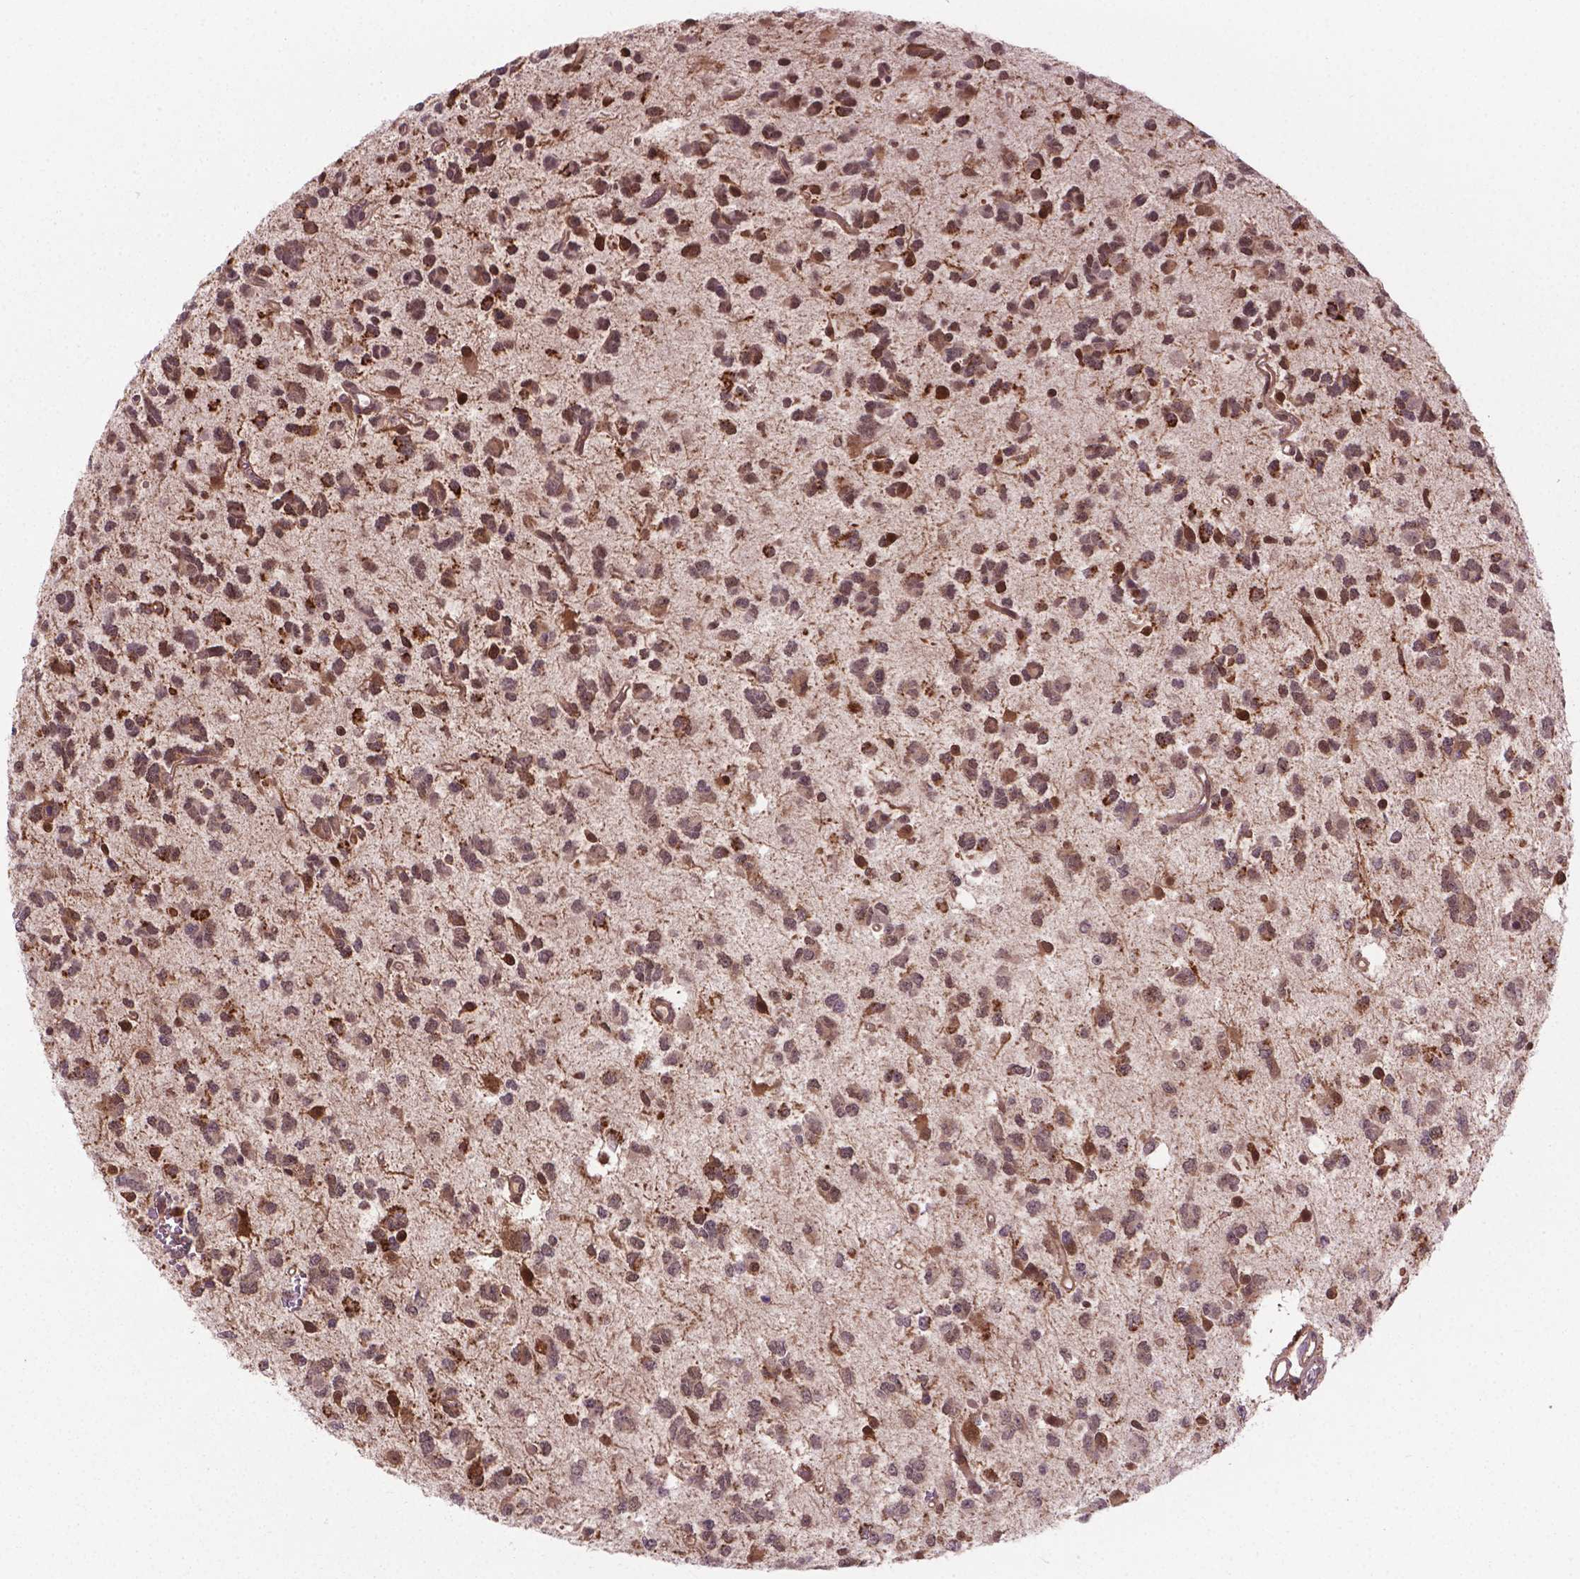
{"staining": {"intensity": "weak", "quantity": ">75%", "location": "cytoplasmic/membranous,nuclear"}, "tissue": "glioma", "cell_type": "Tumor cells", "image_type": "cancer", "snomed": [{"axis": "morphology", "description": "Glioma, malignant, Low grade"}, {"axis": "topography", "description": "Brain"}], "caption": "Immunohistochemical staining of human glioma shows low levels of weak cytoplasmic/membranous and nuclear protein expression in approximately >75% of tumor cells. The staining is performed using DAB brown chromogen to label protein expression. The nuclei are counter-stained blue using hematoxylin.", "gene": "PLIN3", "patient": {"sex": "female", "age": 45}}